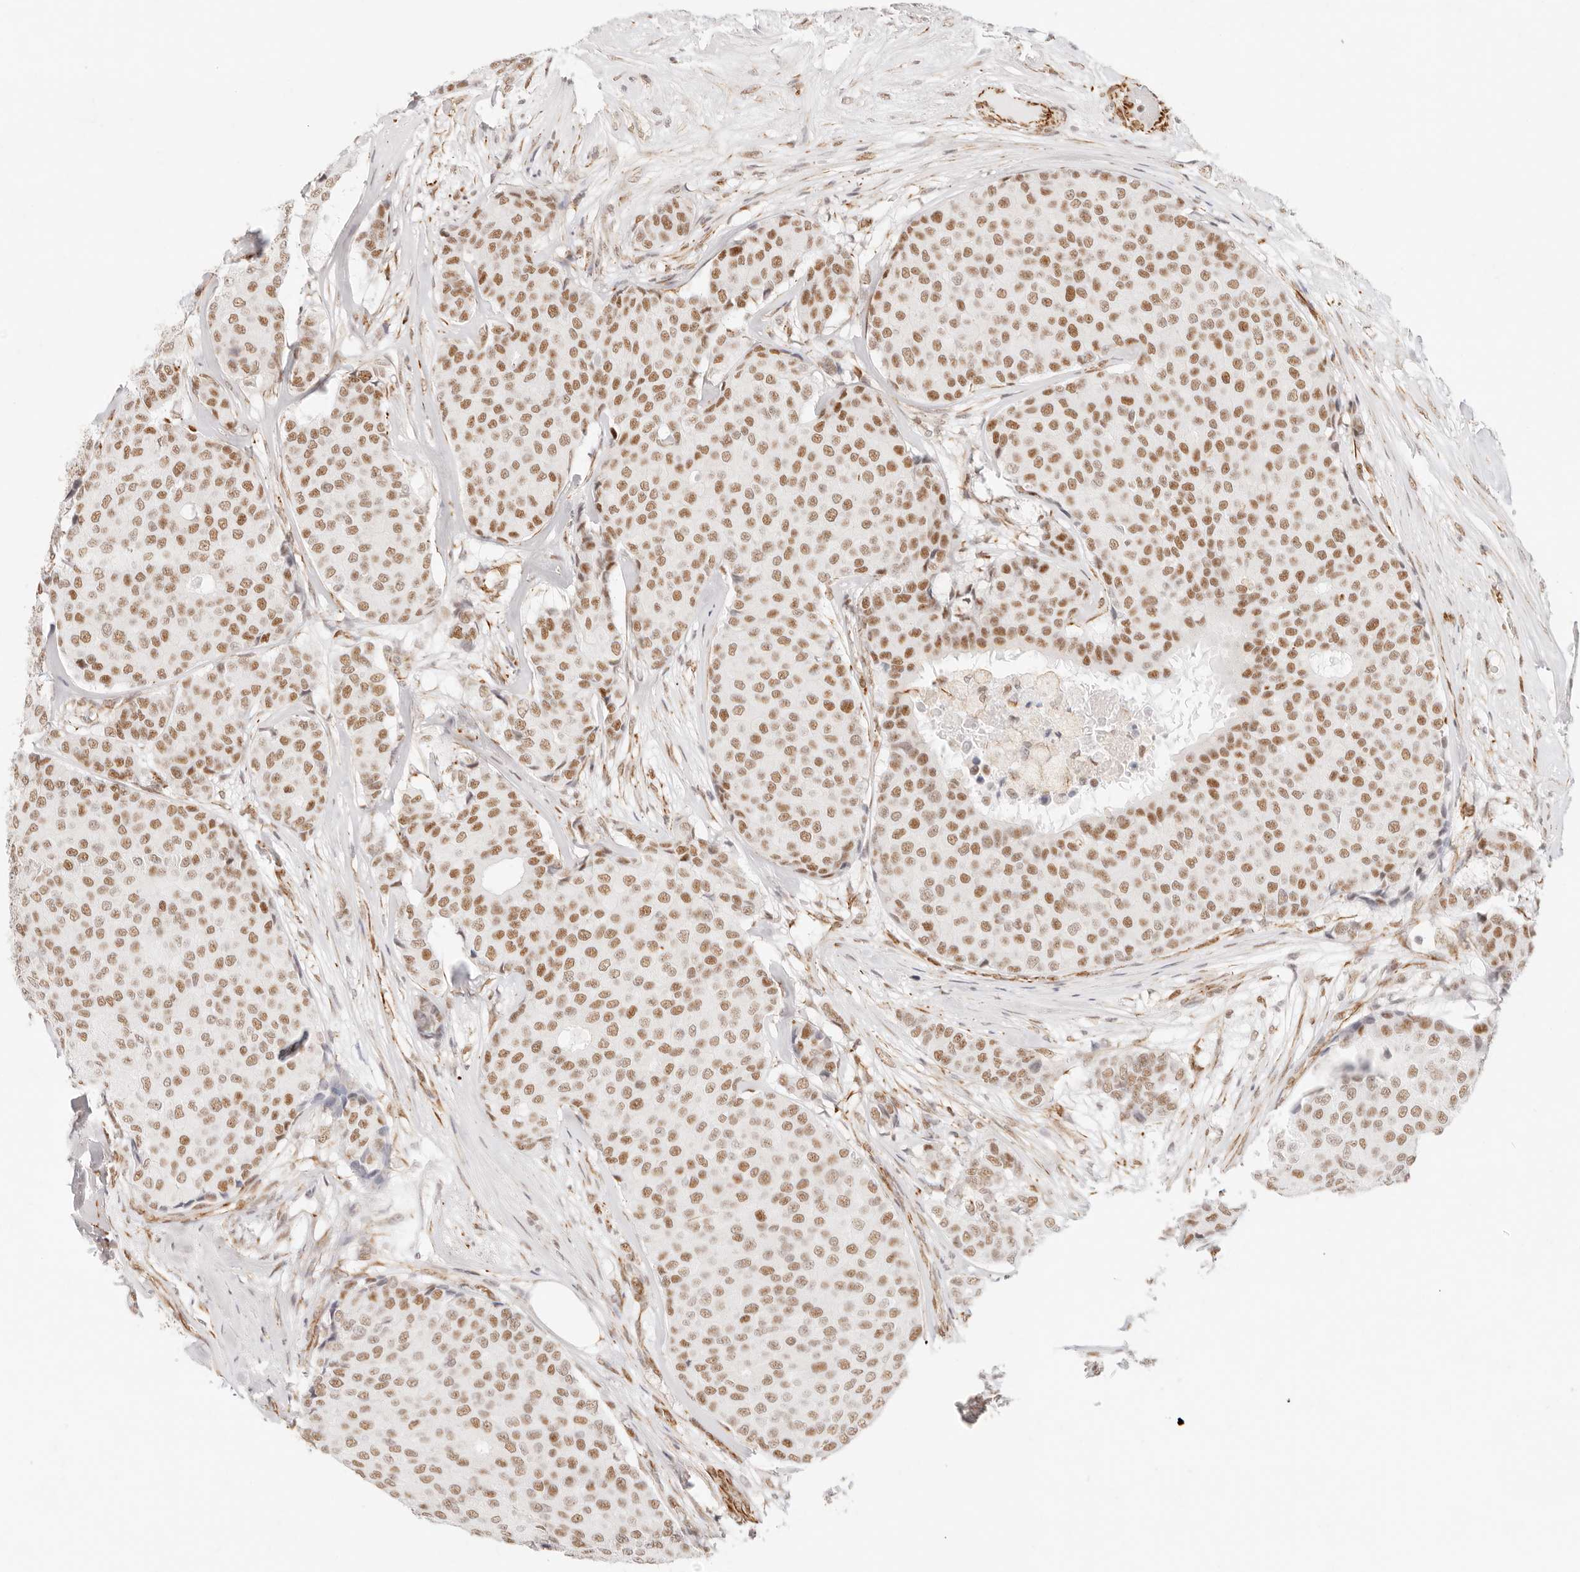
{"staining": {"intensity": "moderate", "quantity": ">75%", "location": "nuclear"}, "tissue": "breast cancer", "cell_type": "Tumor cells", "image_type": "cancer", "snomed": [{"axis": "morphology", "description": "Duct carcinoma"}, {"axis": "topography", "description": "Breast"}], "caption": "Immunohistochemical staining of breast intraductal carcinoma reveals moderate nuclear protein positivity in approximately >75% of tumor cells. The protein is shown in brown color, while the nuclei are stained blue.", "gene": "ZC3H11A", "patient": {"sex": "female", "age": 75}}